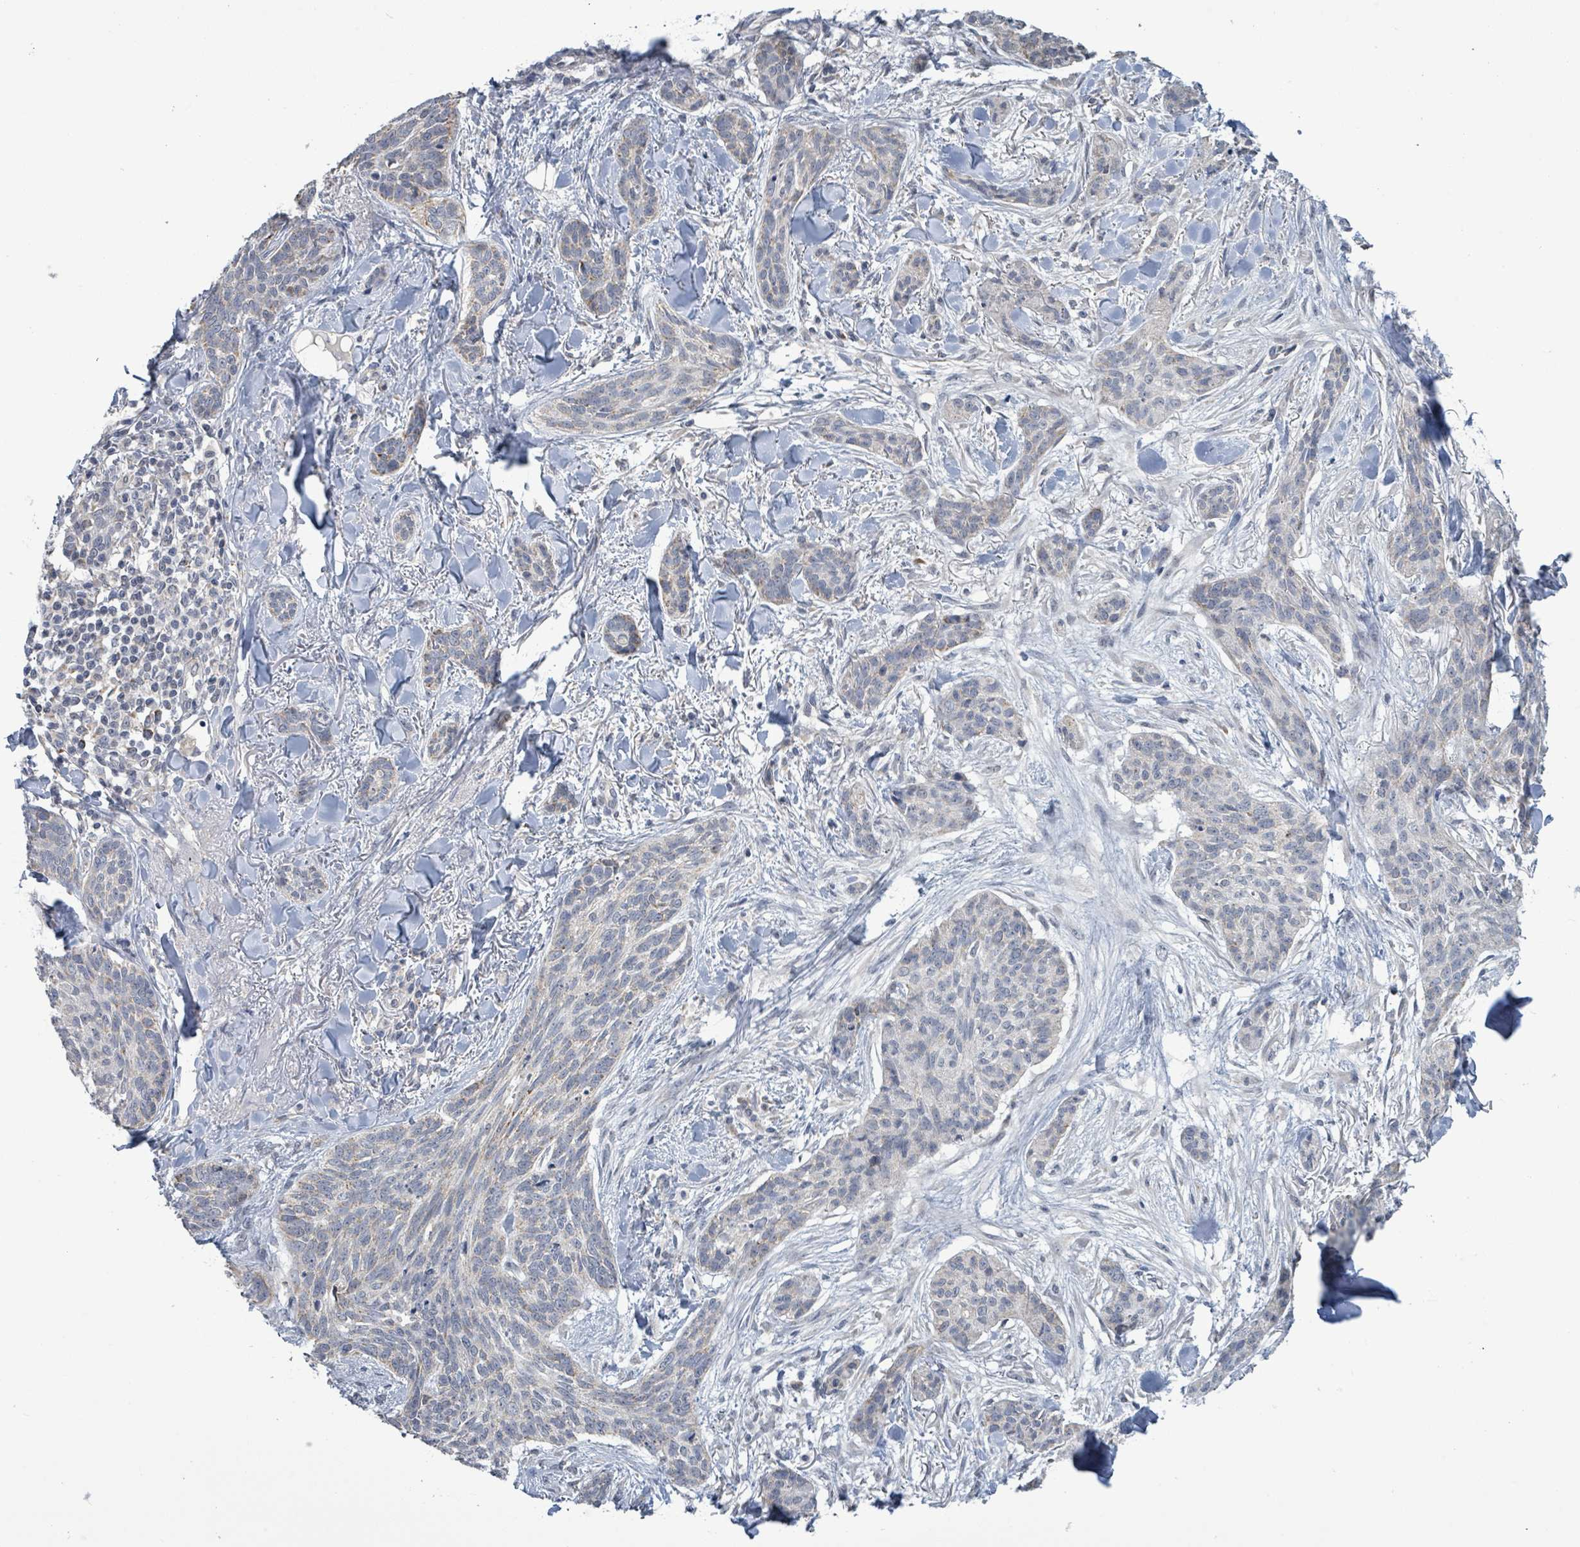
{"staining": {"intensity": "negative", "quantity": "none", "location": "none"}, "tissue": "skin cancer", "cell_type": "Tumor cells", "image_type": "cancer", "snomed": [{"axis": "morphology", "description": "Basal cell carcinoma"}, {"axis": "topography", "description": "Skin"}], "caption": "This is a image of immunohistochemistry staining of skin cancer, which shows no positivity in tumor cells.", "gene": "COQ10B", "patient": {"sex": "male", "age": 52}}